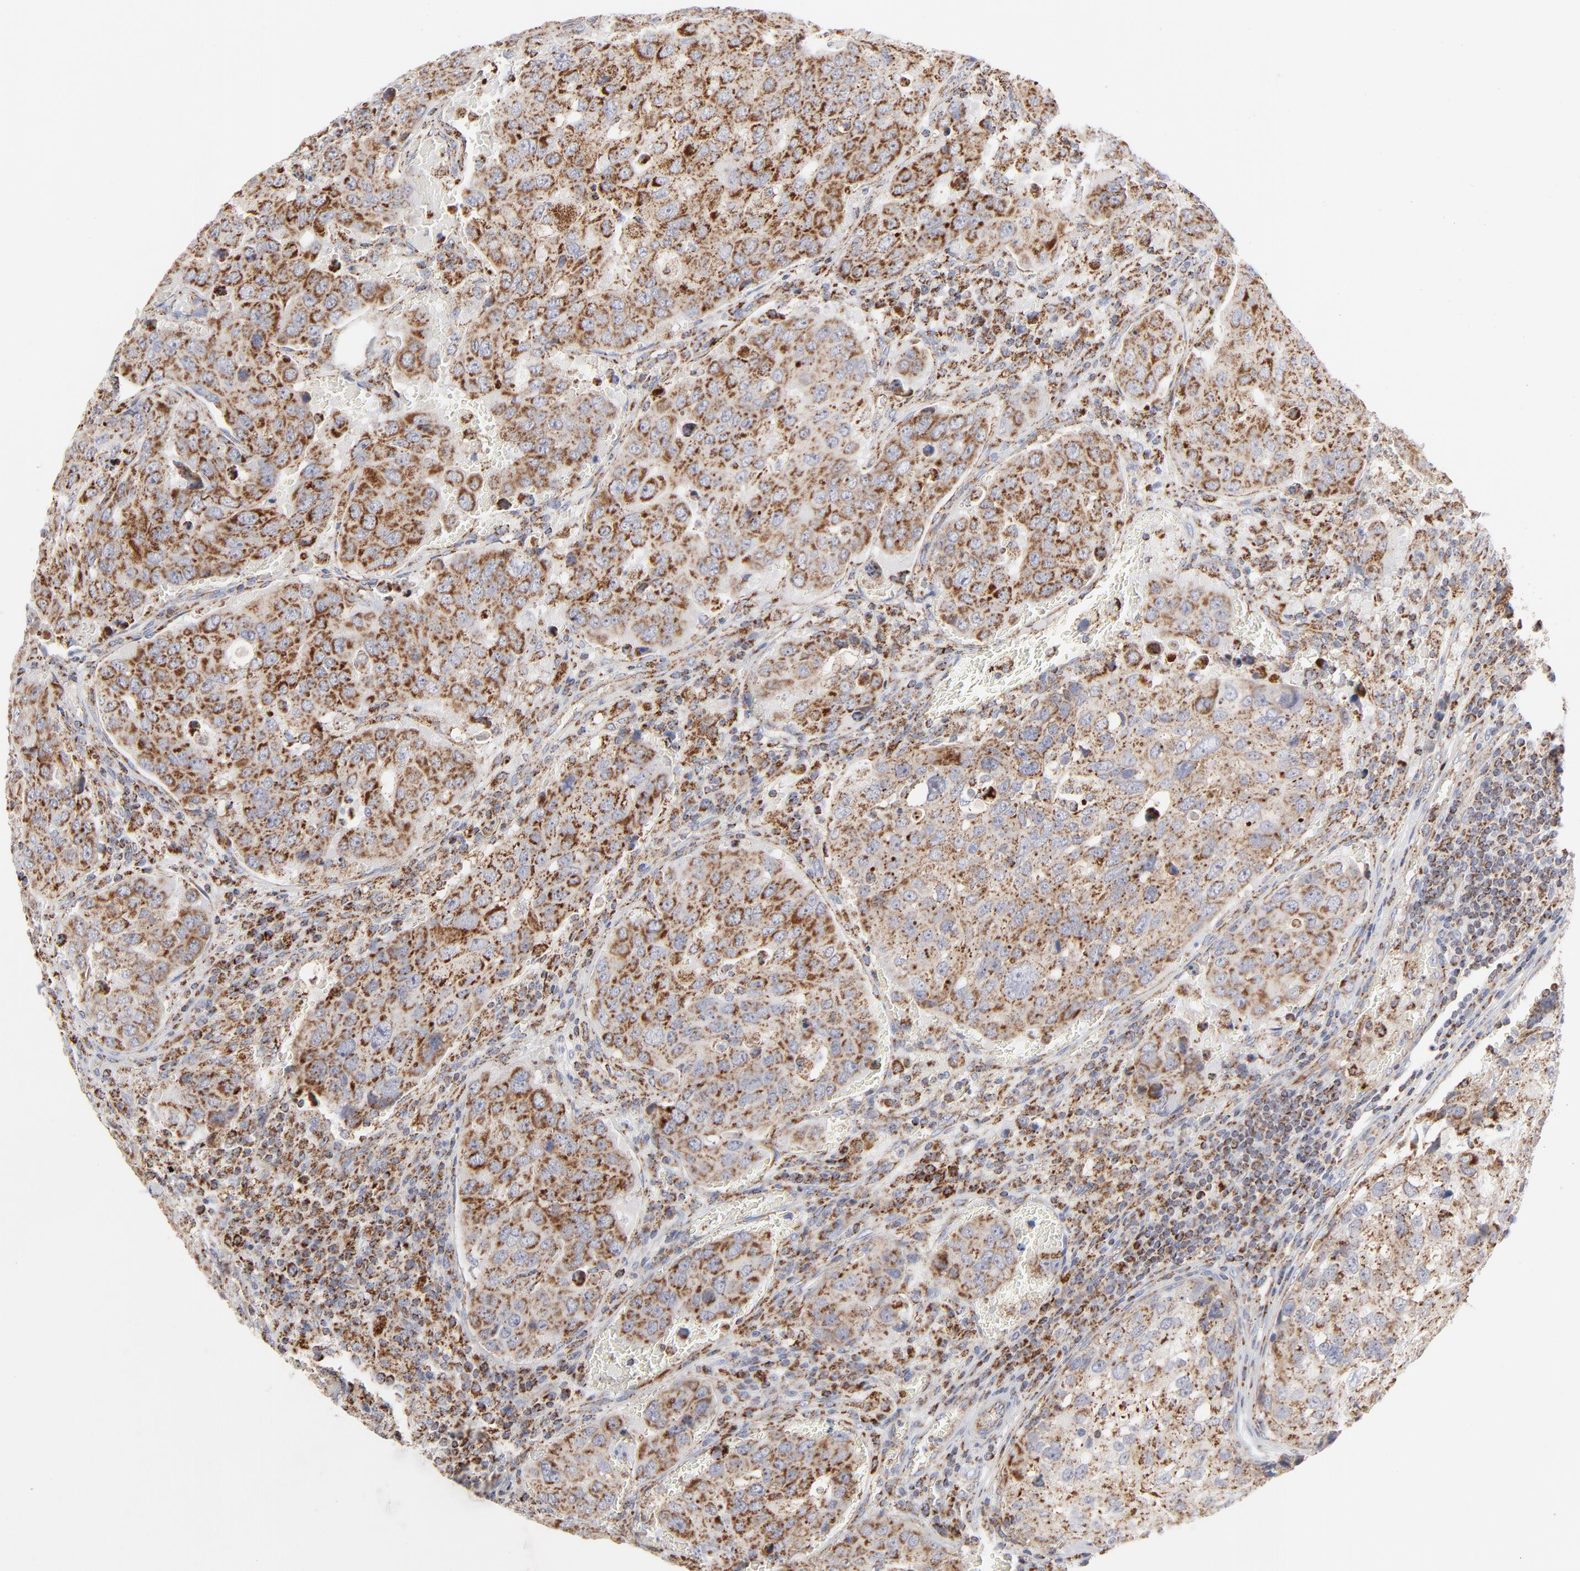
{"staining": {"intensity": "strong", "quantity": ">75%", "location": "cytoplasmic/membranous"}, "tissue": "urothelial cancer", "cell_type": "Tumor cells", "image_type": "cancer", "snomed": [{"axis": "morphology", "description": "Urothelial carcinoma, High grade"}, {"axis": "topography", "description": "Lymph node"}, {"axis": "topography", "description": "Urinary bladder"}], "caption": "An image of urothelial cancer stained for a protein demonstrates strong cytoplasmic/membranous brown staining in tumor cells. (DAB (3,3'-diaminobenzidine) IHC with brightfield microscopy, high magnification).", "gene": "ASB3", "patient": {"sex": "male", "age": 51}}